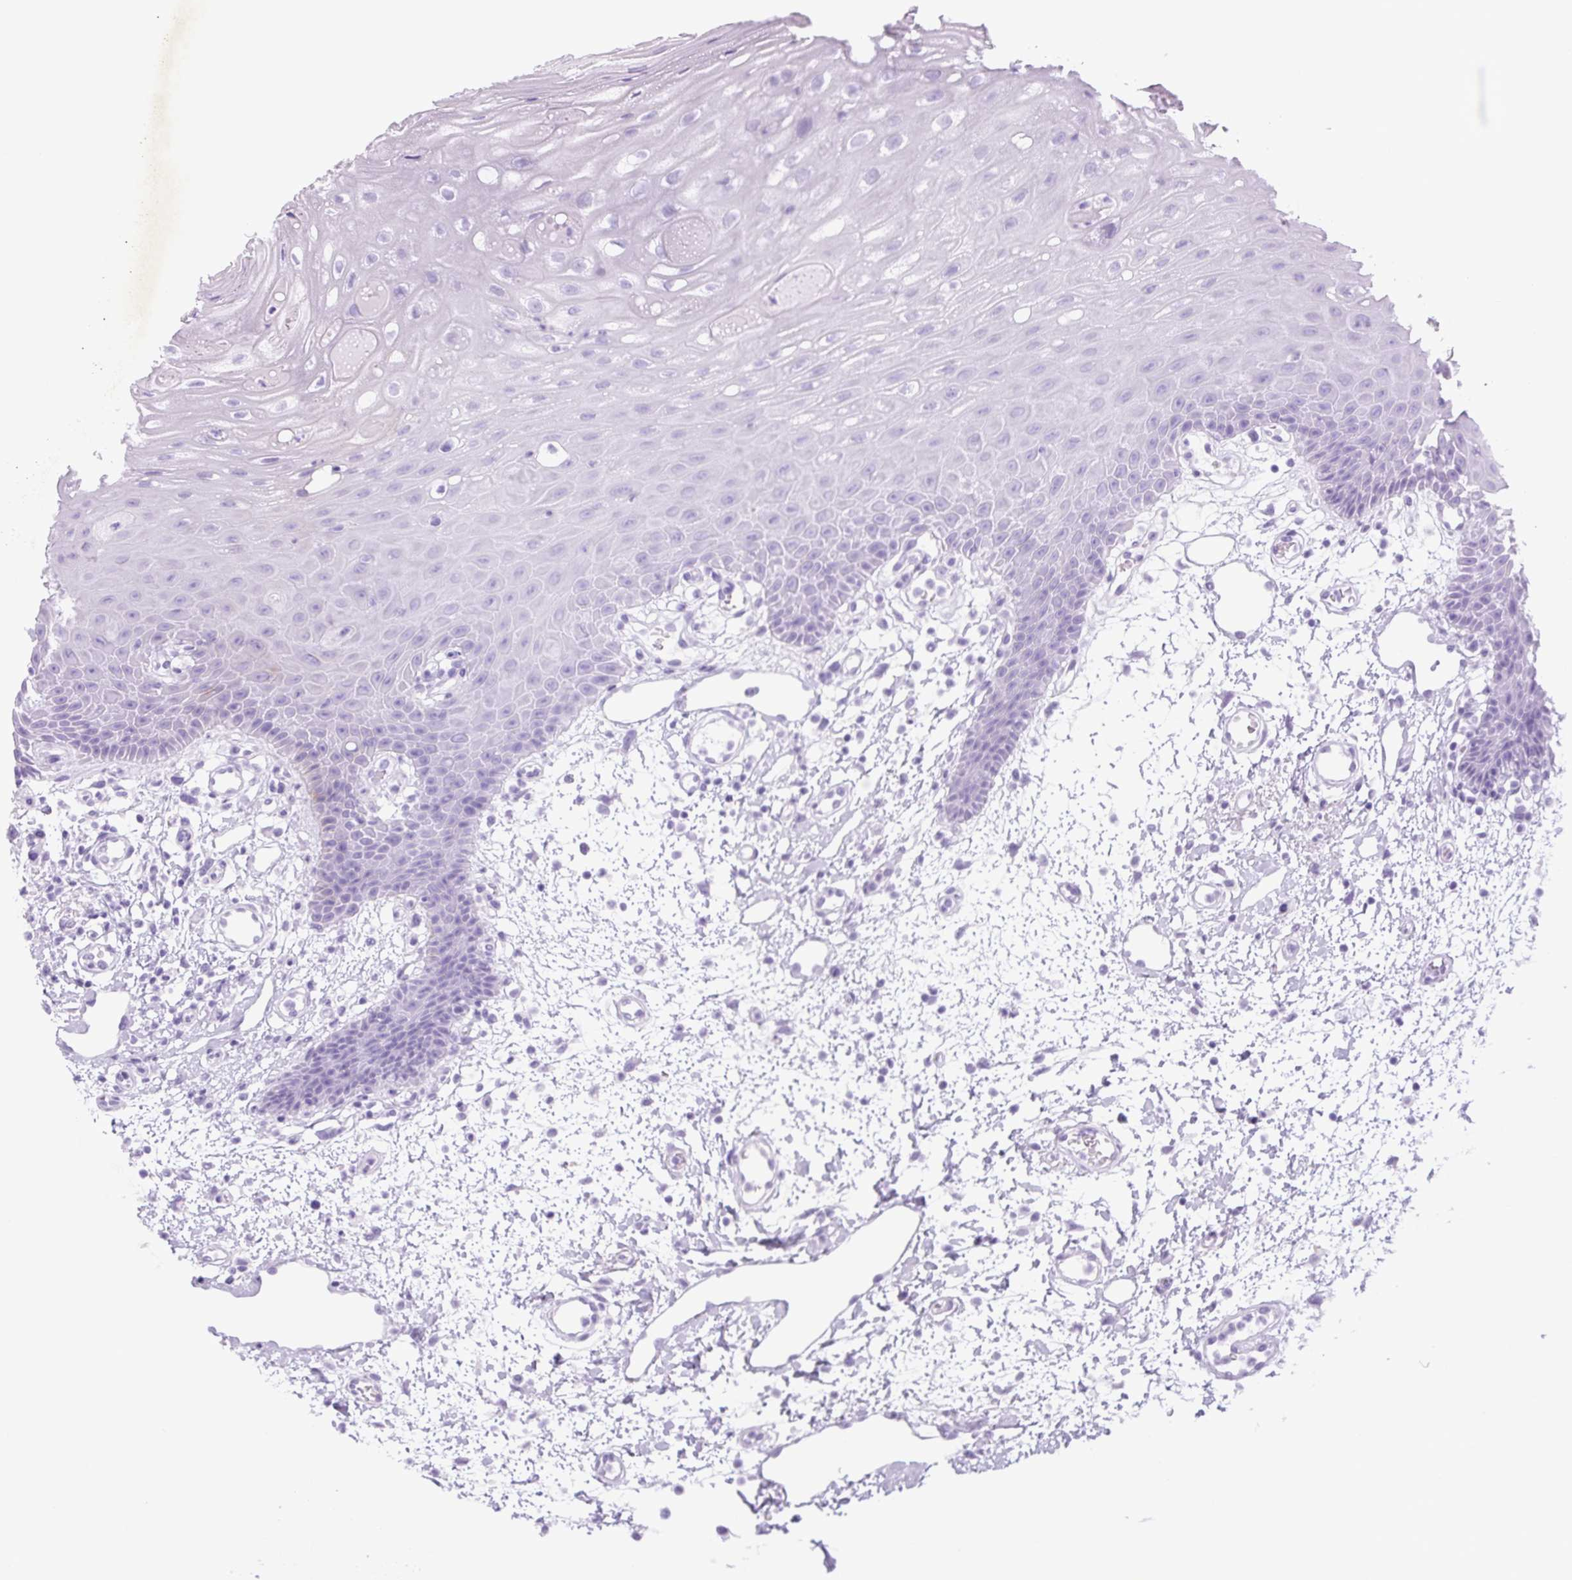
{"staining": {"intensity": "negative", "quantity": "none", "location": "none"}, "tissue": "oral mucosa", "cell_type": "Squamous epithelial cells", "image_type": "normal", "snomed": [{"axis": "morphology", "description": "Normal tissue, NOS"}, {"axis": "topography", "description": "Oral tissue"}], "caption": "DAB immunohistochemical staining of normal oral mucosa reveals no significant positivity in squamous epithelial cells. (Stains: DAB immunohistochemistry with hematoxylin counter stain, Microscopy: brightfield microscopy at high magnification).", "gene": "PLA2G4A", "patient": {"sex": "female", "age": 59}}